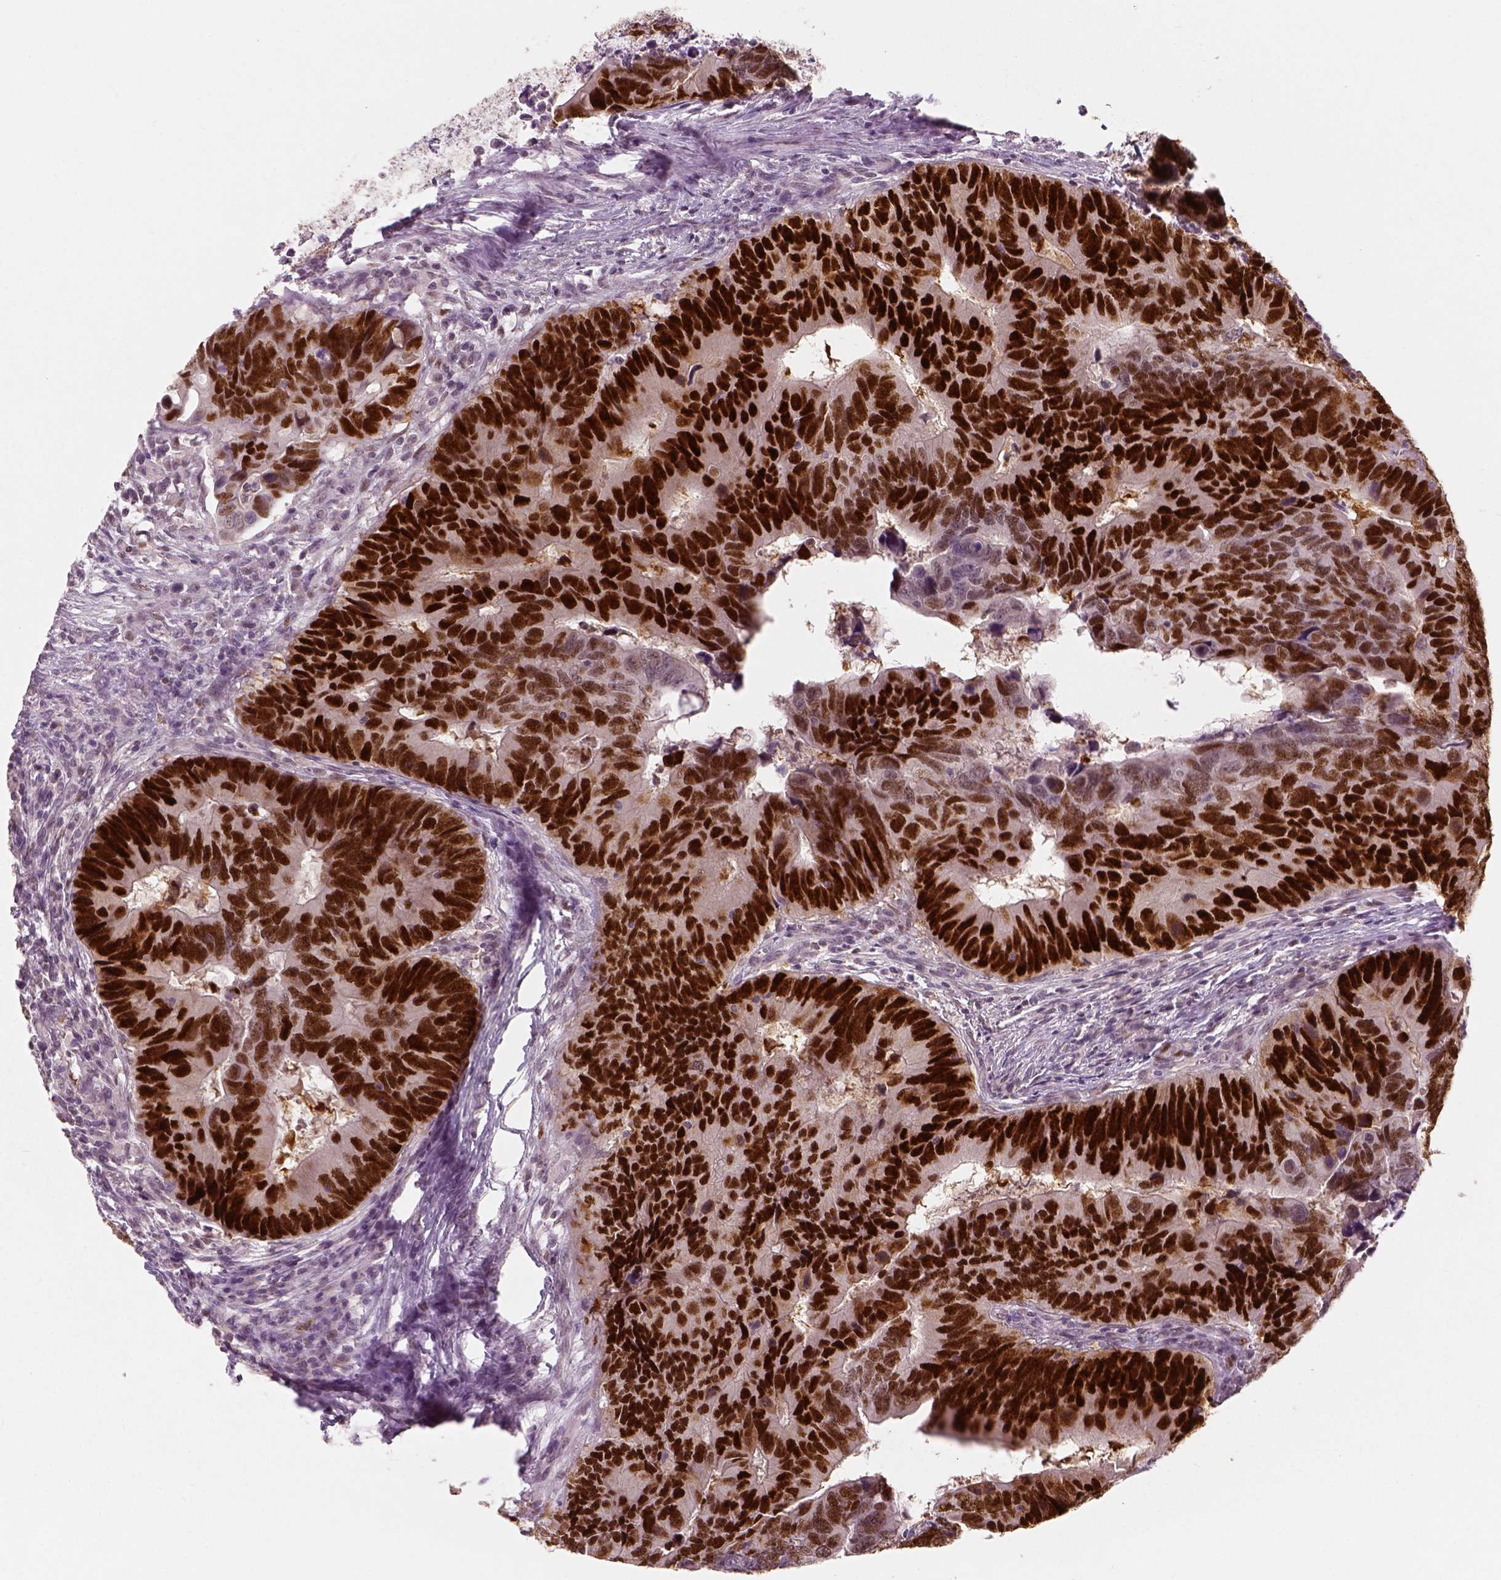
{"staining": {"intensity": "strong", "quantity": ">75%", "location": "nuclear"}, "tissue": "colorectal cancer", "cell_type": "Tumor cells", "image_type": "cancer", "snomed": [{"axis": "morphology", "description": "Adenocarcinoma, NOS"}, {"axis": "topography", "description": "Colon"}], "caption": "Immunohistochemical staining of human adenocarcinoma (colorectal) demonstrates high levels of strong nuclear expression in about >75% of tumor cells.", "gene": "TP53", "patient": {"sex": "female", "age": 82}}